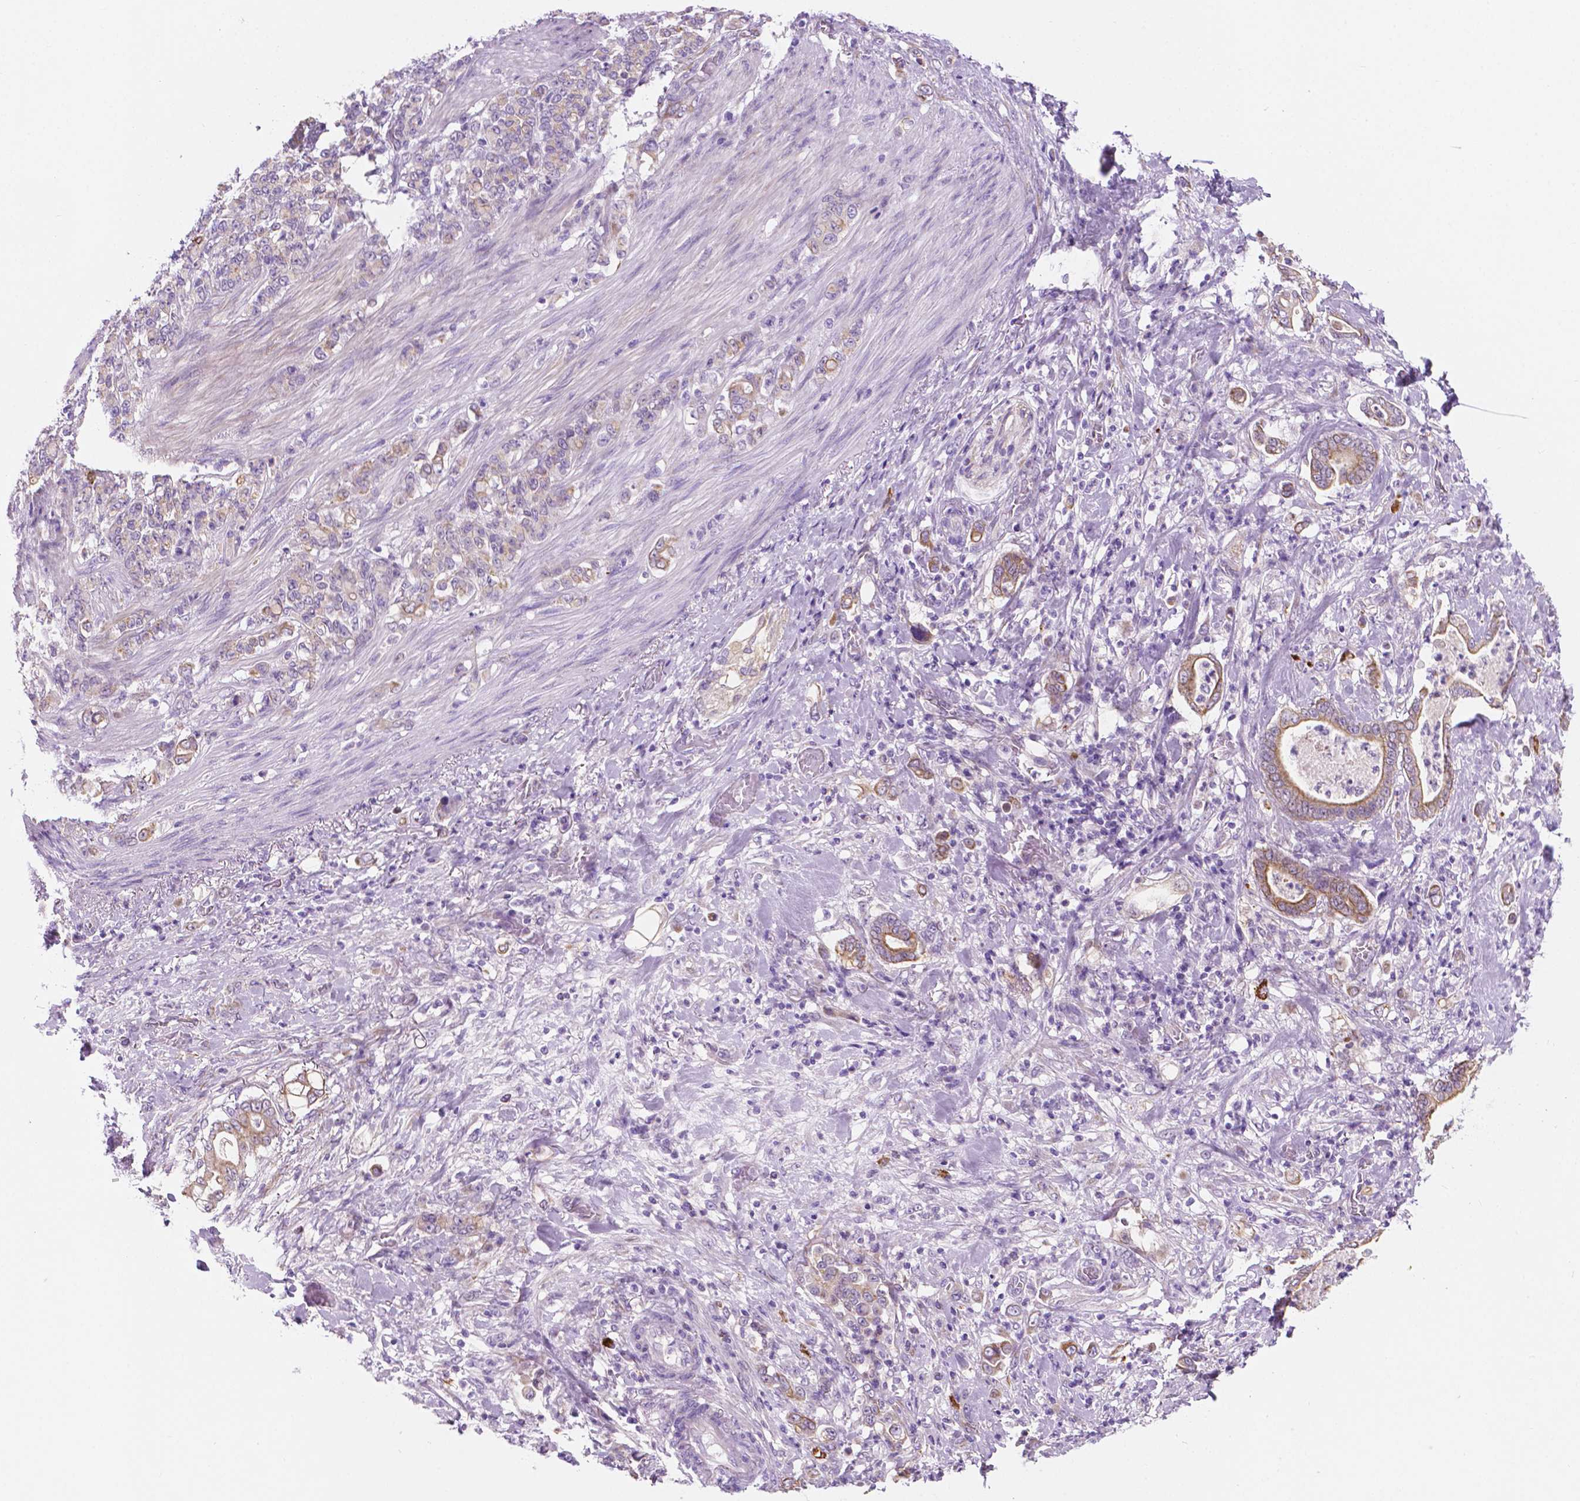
{"staining": {"intensity": "weak", "quantity": "<25%", "location": "cytoplasmic/membranous"}, "tissue": "stomach cancer", "cell_type": "Tumor cells", "image_type": "cancer", "snomed": [{"axis": "morphology", "description": "Adenocarcinoma, NOS"}, {"axis": "topography", "description": "Stomach"}], "caption": "Tumor cells are negative for protein expression in human stomach cancer (adenocarcinoma).", "gene": "EPPK1", "patient": {"sex": "female", "age": 79}}